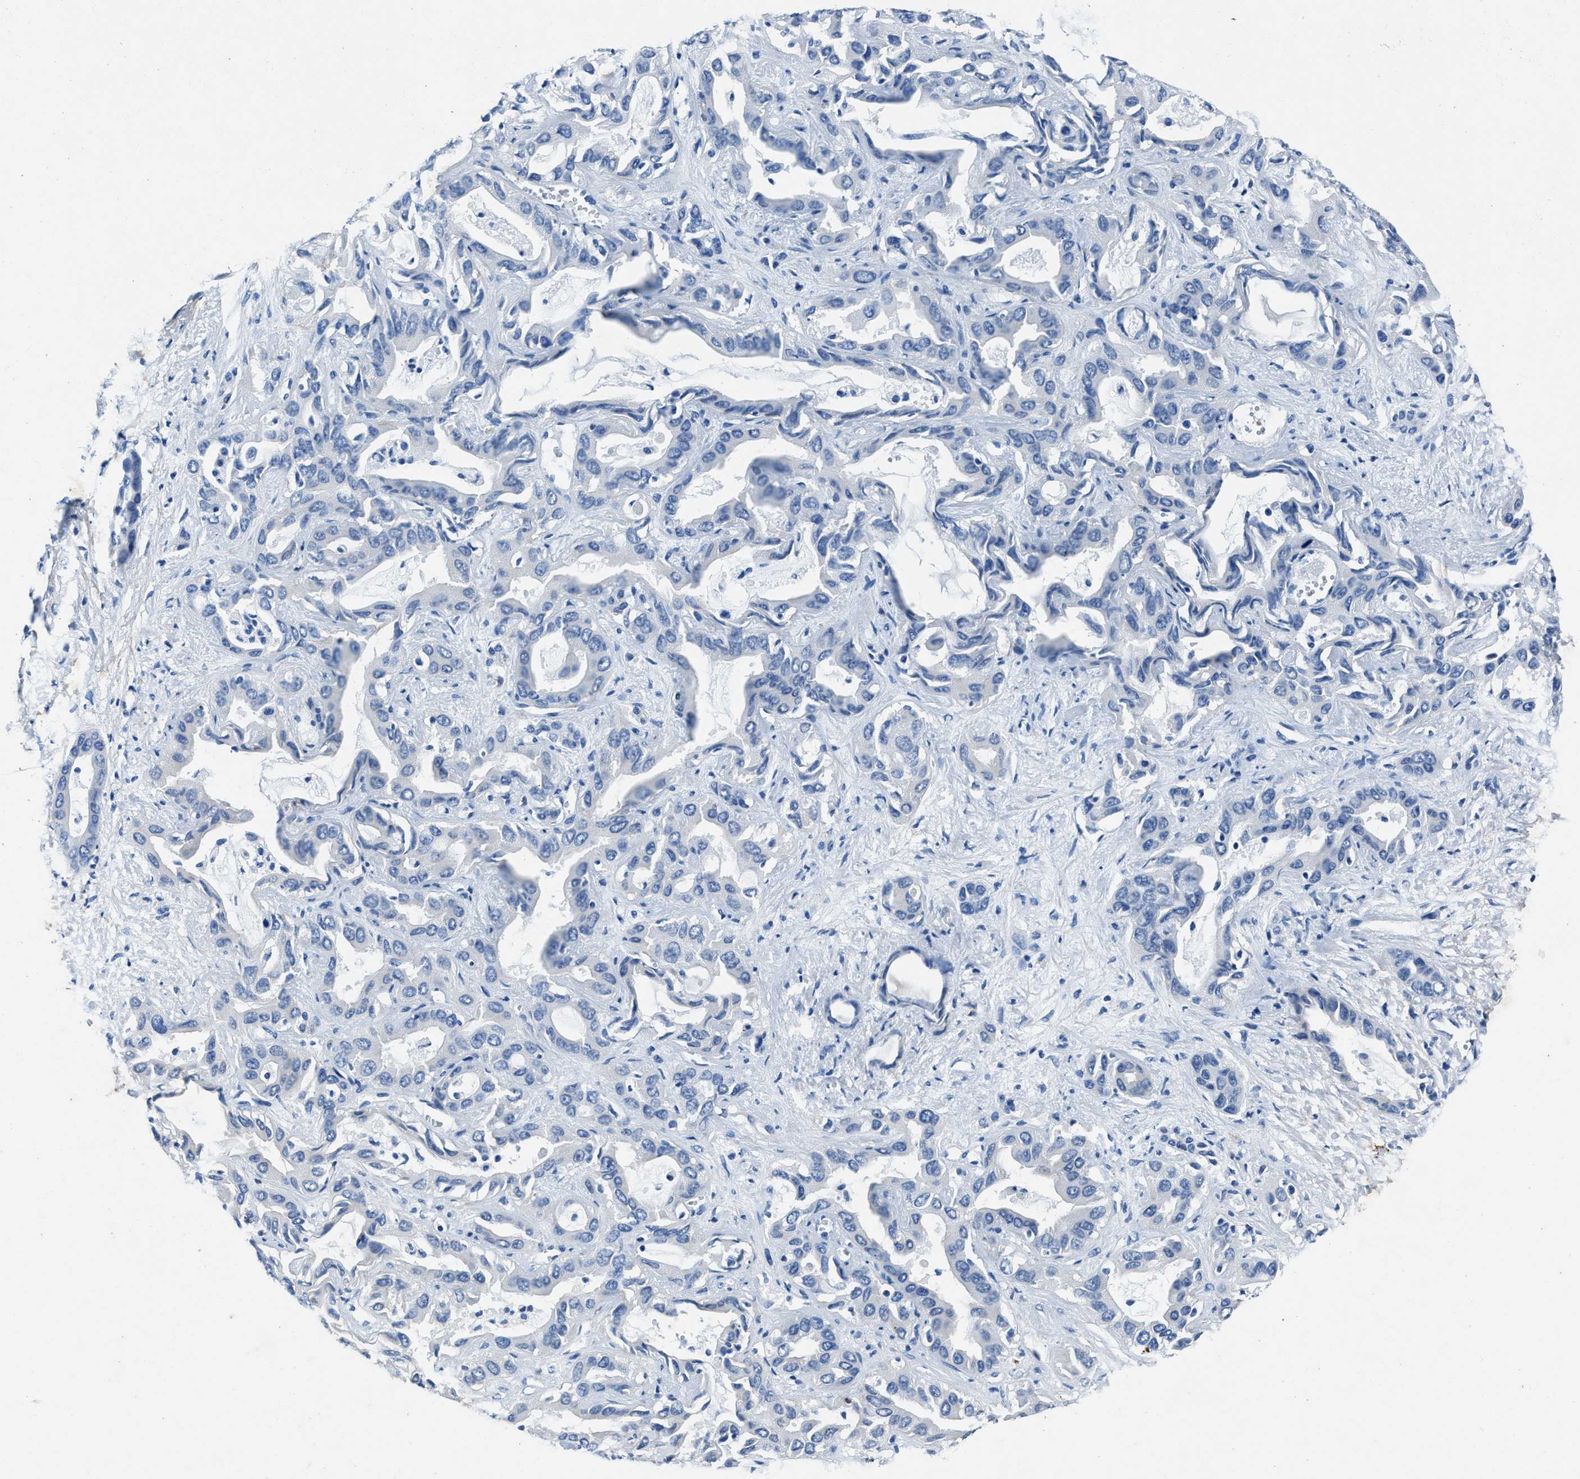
{"staining": {"intensity": "negative", "quantity": "none", "location": "none"}, "tissue": "liver cancer", "cell_type": "Tumor cells", "image_type": "cancer", "snomed": [{"axis": "morphology", "description": "Cholangiocarcinoma"}, {"axis": "topography", "description": "Liver"}], "caption": "The IHC histopathology image has no significant expression in tumor cells of cholangiocarcinoma (liver) tissue.", "gene": "NACAD", "patient": {"sex": "female", "age": 52}}